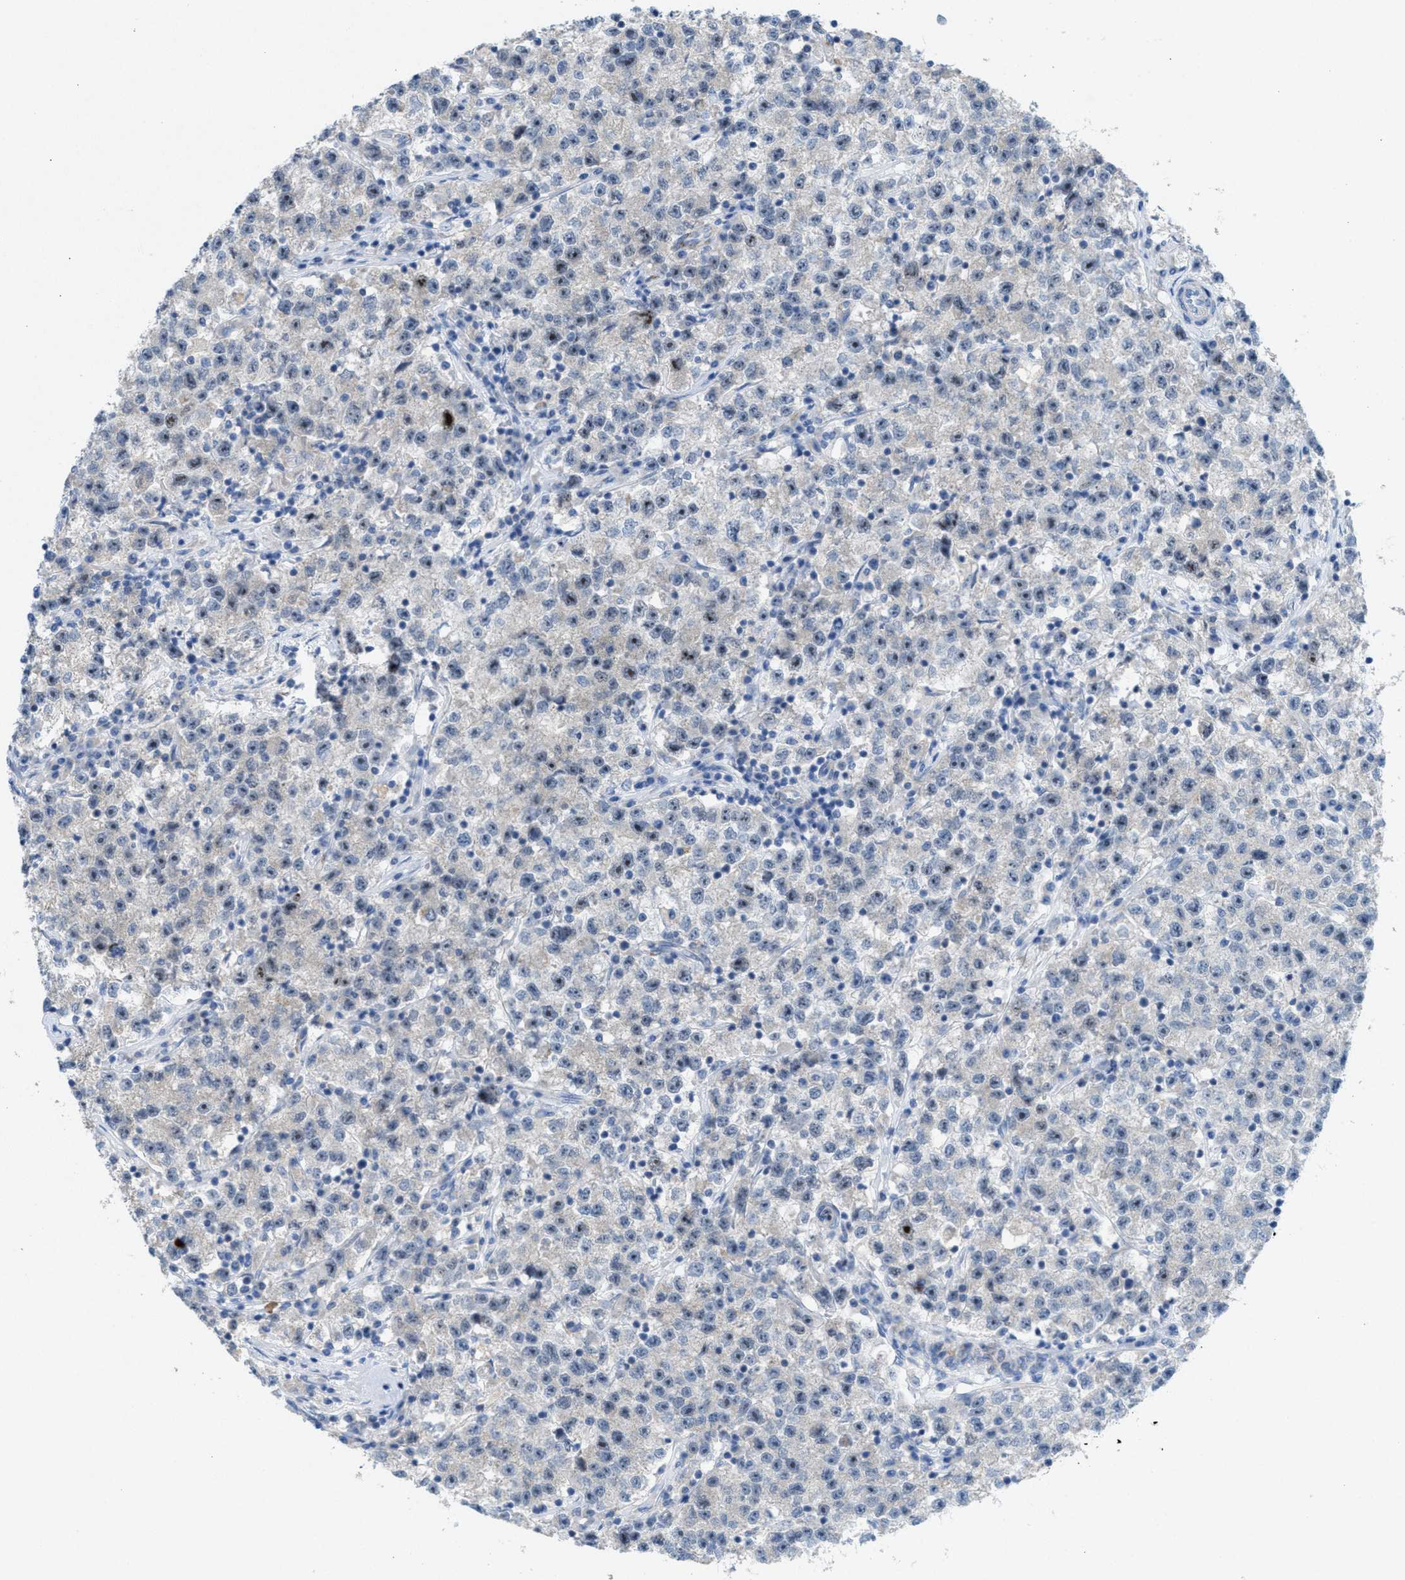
{"staining": {"intensity": "moderate", "quantity": "25%-75%", "location": "nuclear"}, "tissue": "testis cancer", "cell_type": "Tumor cells", "image_type": "cancer", "snomed": [{"axis": "morphology", "description": "Seminoma, NOS"}, {"axis": "topography", "description": "Testis"}], "caption": "The immunohistochemical stain highlights moderate nuclear positivity in tumor cells of testis cancer tissue. (DAB = brown stain, brightfield microscopy at high magnification).", "gene": "CMTM1", "patient": {"sex": "male", "age": 22}}